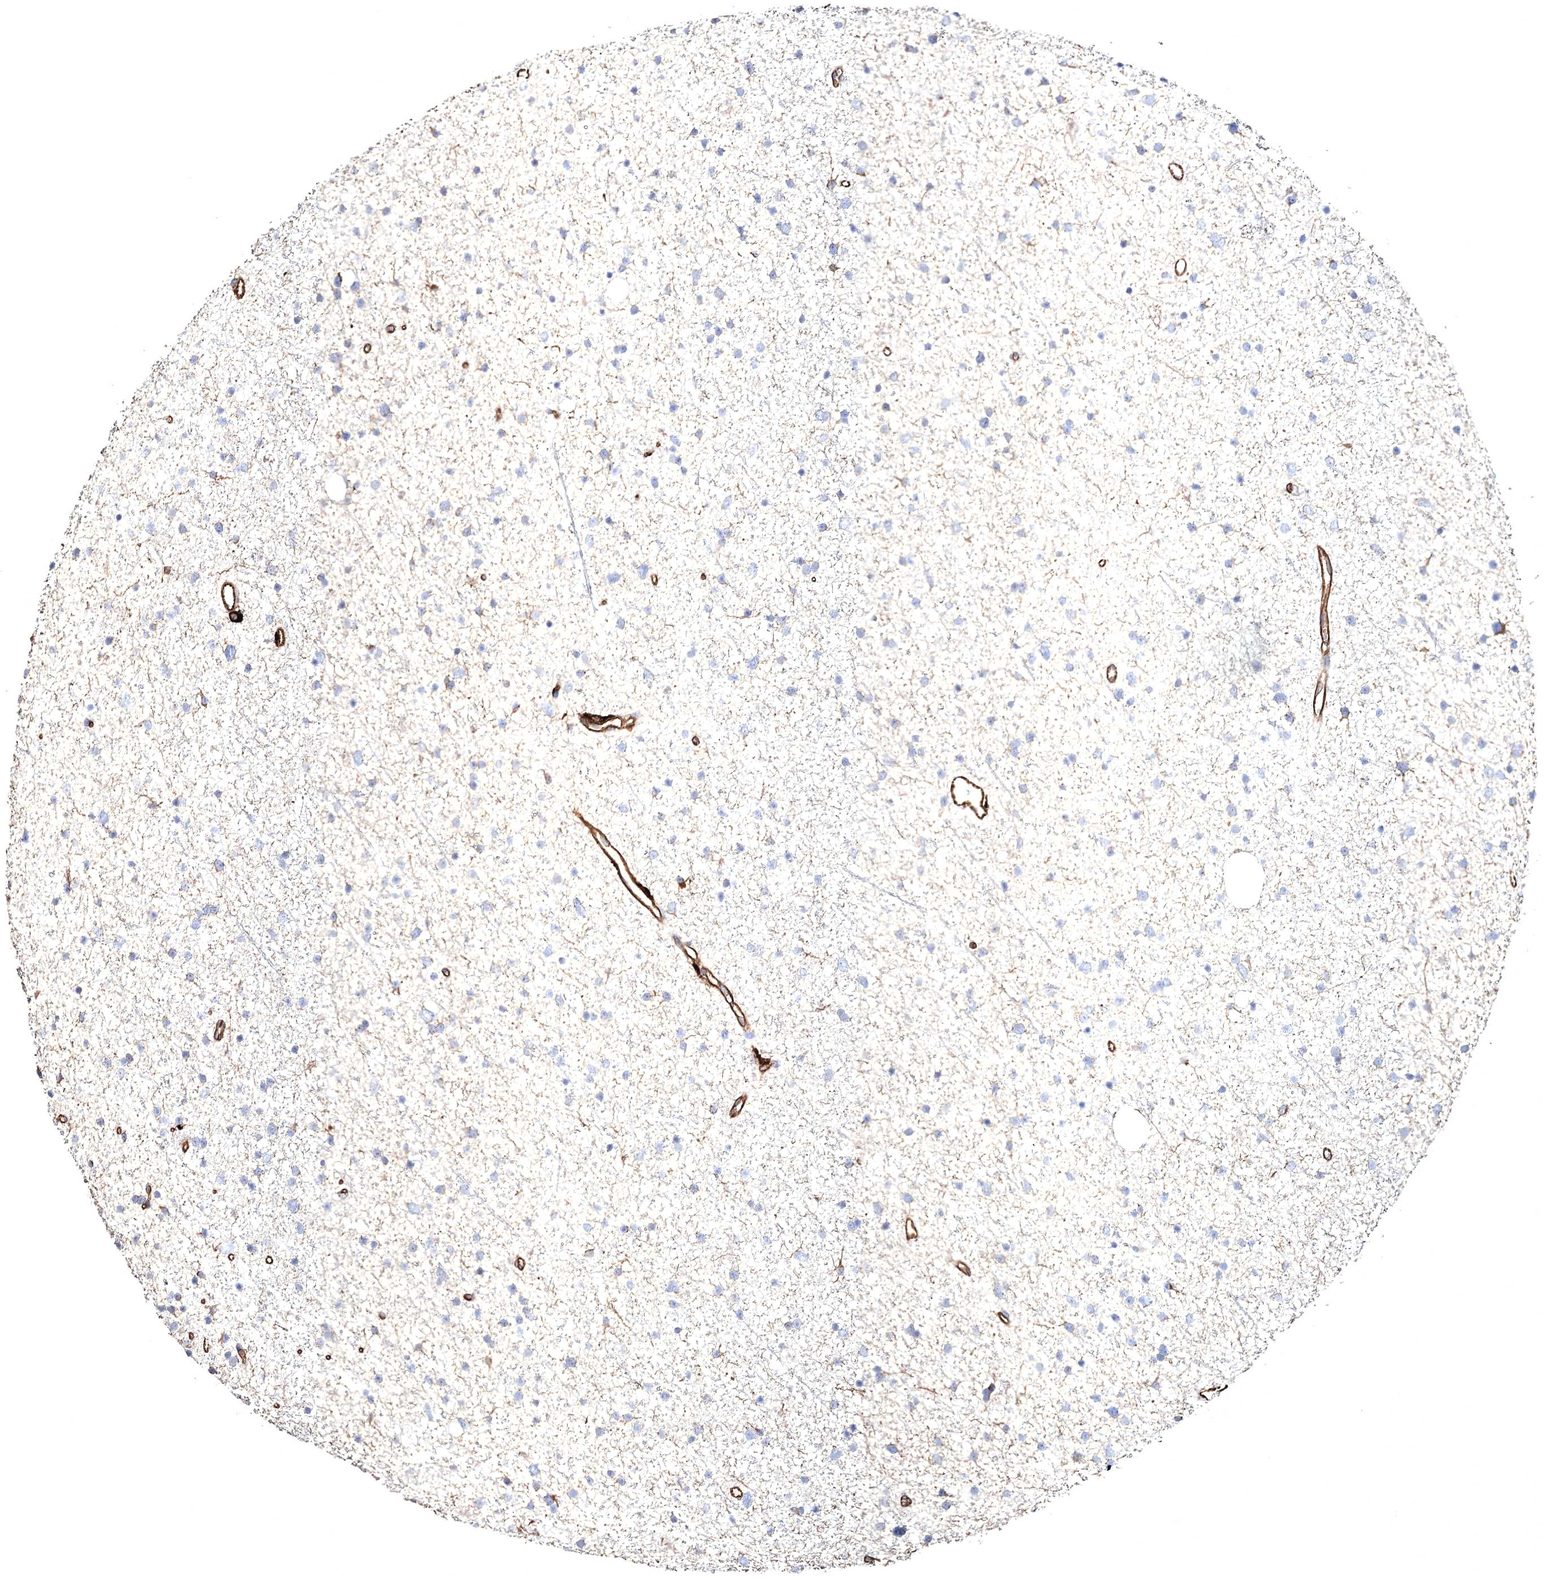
{"staining": {"intensity": "negative", "quantity": "none", "location": "none"}, "tissue": "glioma", "cell_type": "Tumor cells", "image_type": "cancer", "snomed": [{"axis": "morphology", "description": "Glioma, malignant, Low grade"}, {"axis": "topography", "description": "Cerebral cortex"}], "caption": "This is an immunohistochemistry (IHC) micrograph of glioma. There is no staining in tumor cells.", "gene": "CLEC4M", "patient": {"sex": "female", "age": 39}}